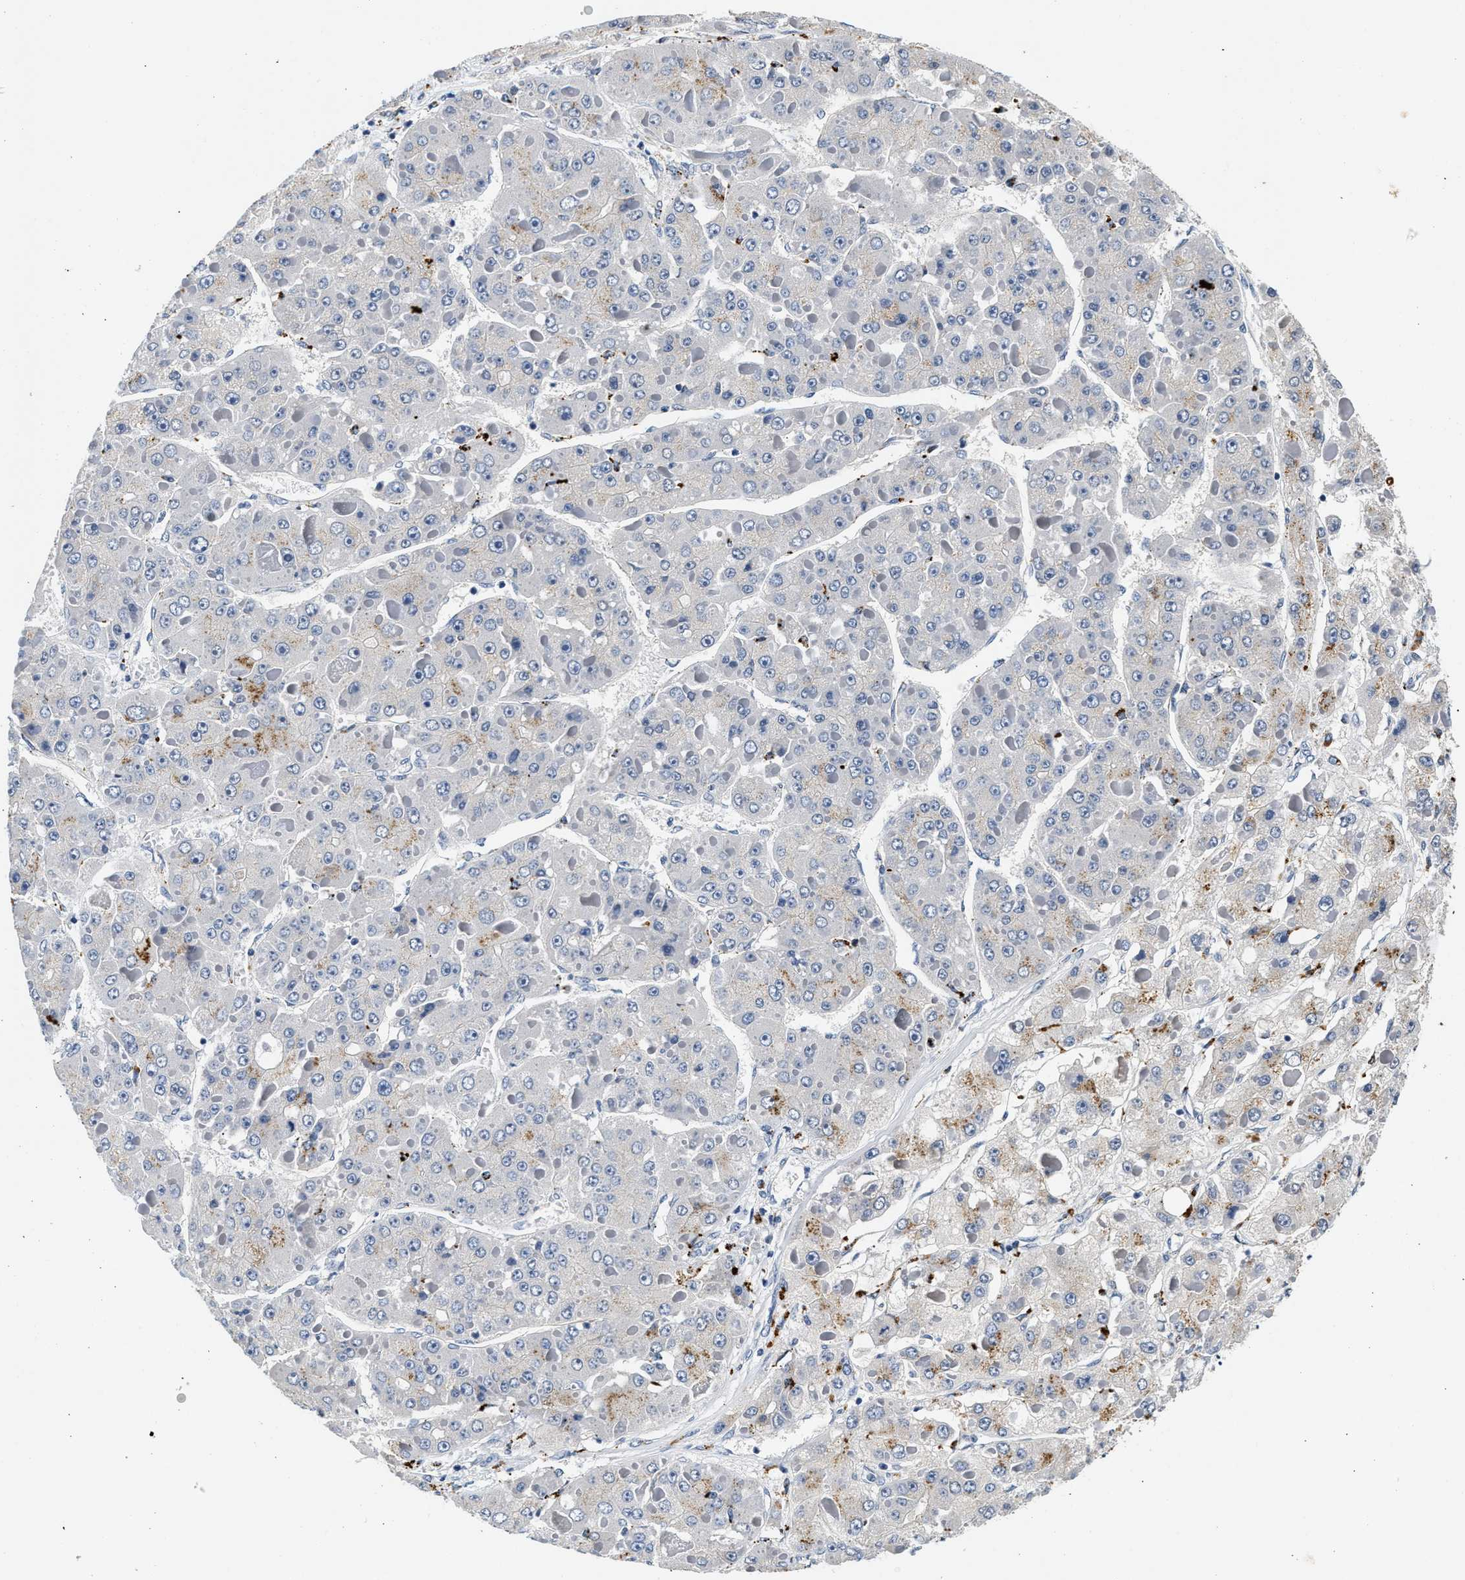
{"staining": {"intensity": "negative", "quantity": "none", "location": "none"}, "tissue": "liver cancer", "cell_type": "Tumor cells", "image_type": "cancer", "snomed": [{"axis": "morphology", "description": "Carcinoma, Hepatocellular, NOS"}, {"axis": "topography", "description": "Liver"}], "caption": "Hepatocellular carcinoma (liver) was stained to show a protein in brown. There is no significant staining in tumor cells.", "gene": "MED22", "patient": {"sex": "female", "age": 73}}